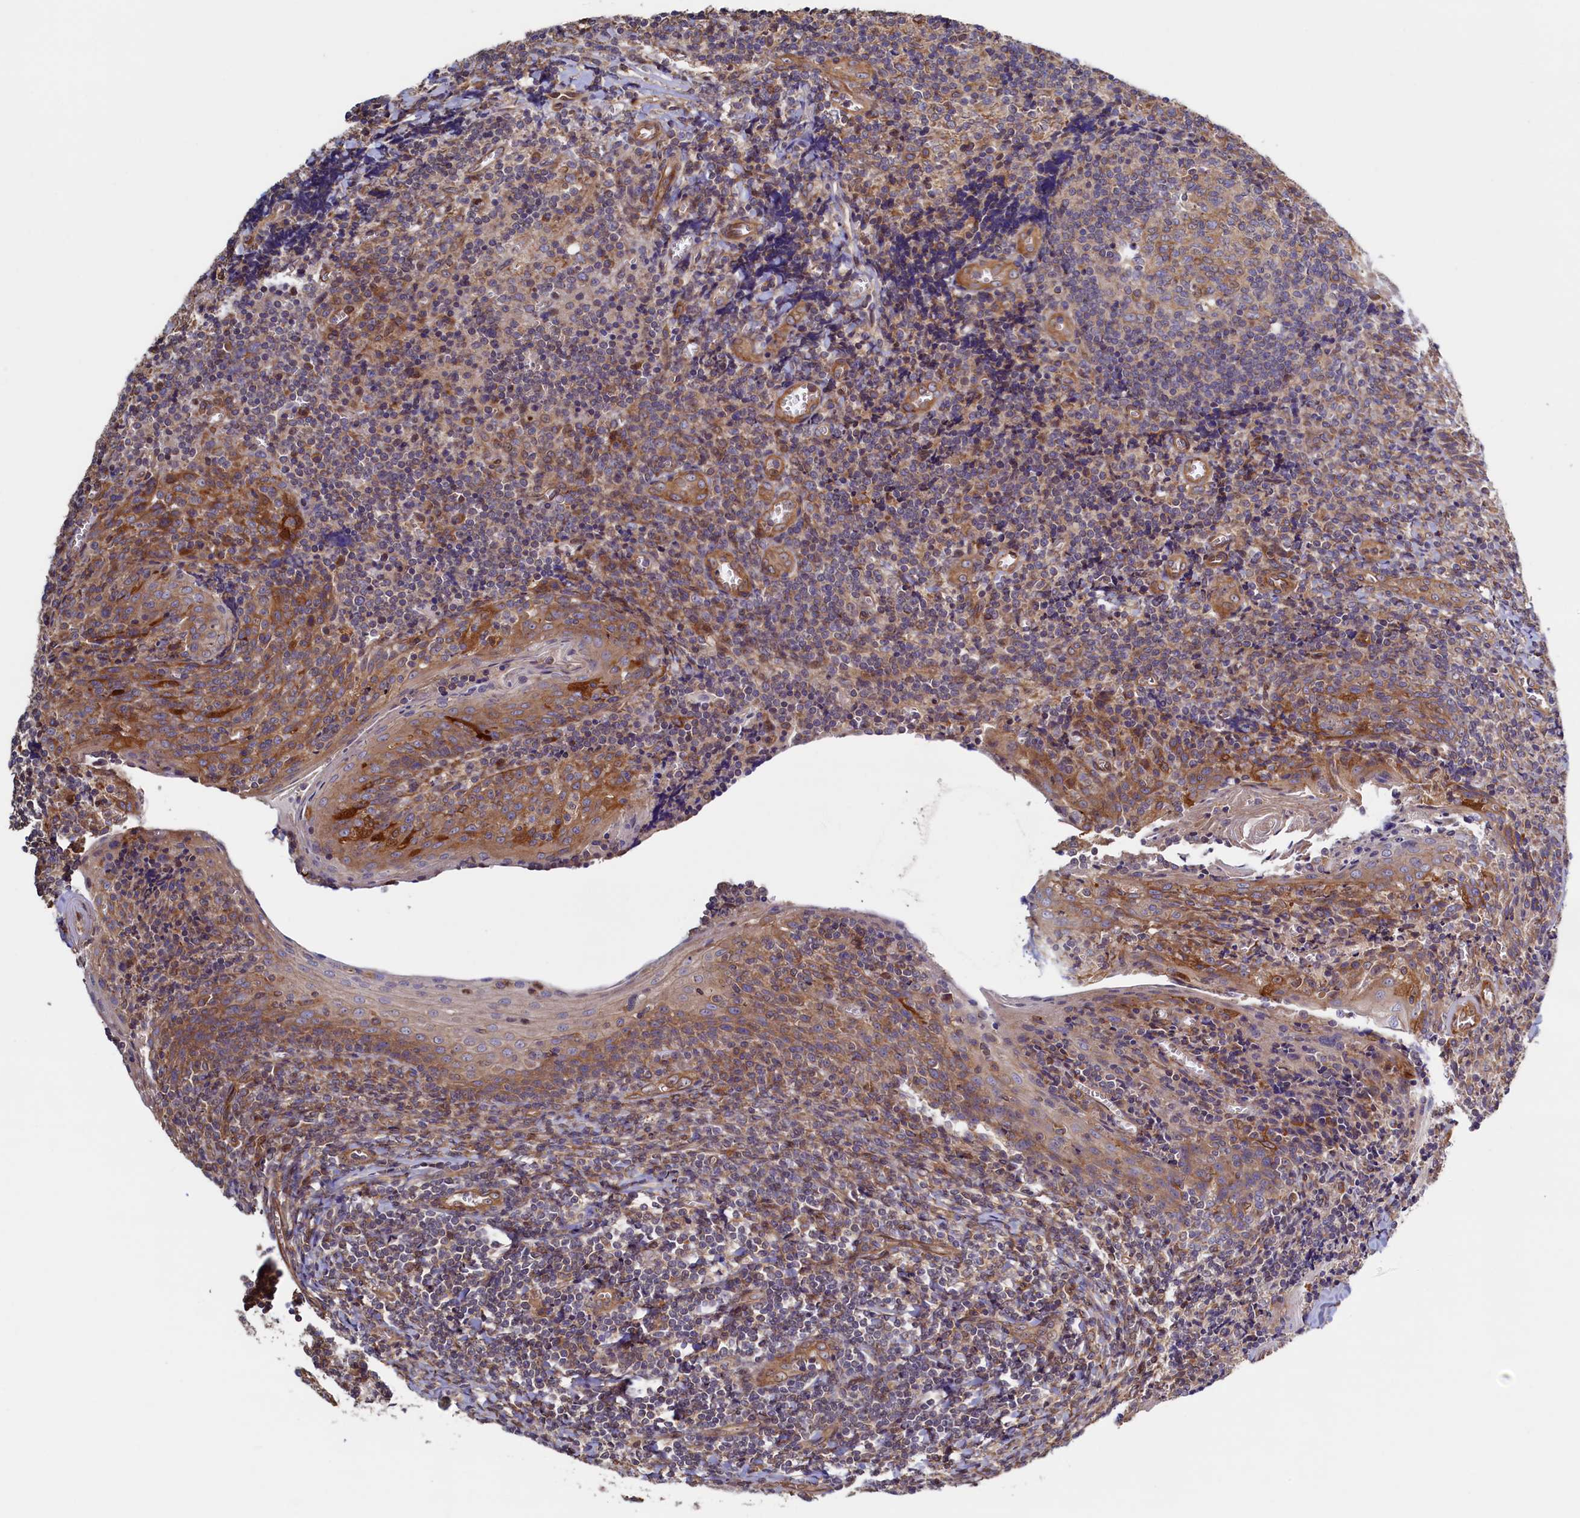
{"staining": {"intensity": "weak", "quantity": "25%-75%", "location": "cytoplasmic/membranous"}, "tissue": "tonsil", "cell_type": "Germinal center cells", "image_type": "normal", "snomed": [{"axis": "morphology", "description": "Normal tissue, NOS"}, {"axis": "topography", "description": "Tonsil"}], "caption": "This micrograph exhibits immunohistochemistry (IHC) staining of benign human tonsil, with low weak cytoplasmic/membranous expression in approximately 25%-75% of germinal center cells.", "gene": "ATXN2L", "patient": {"sex": "male", "age": 27}}